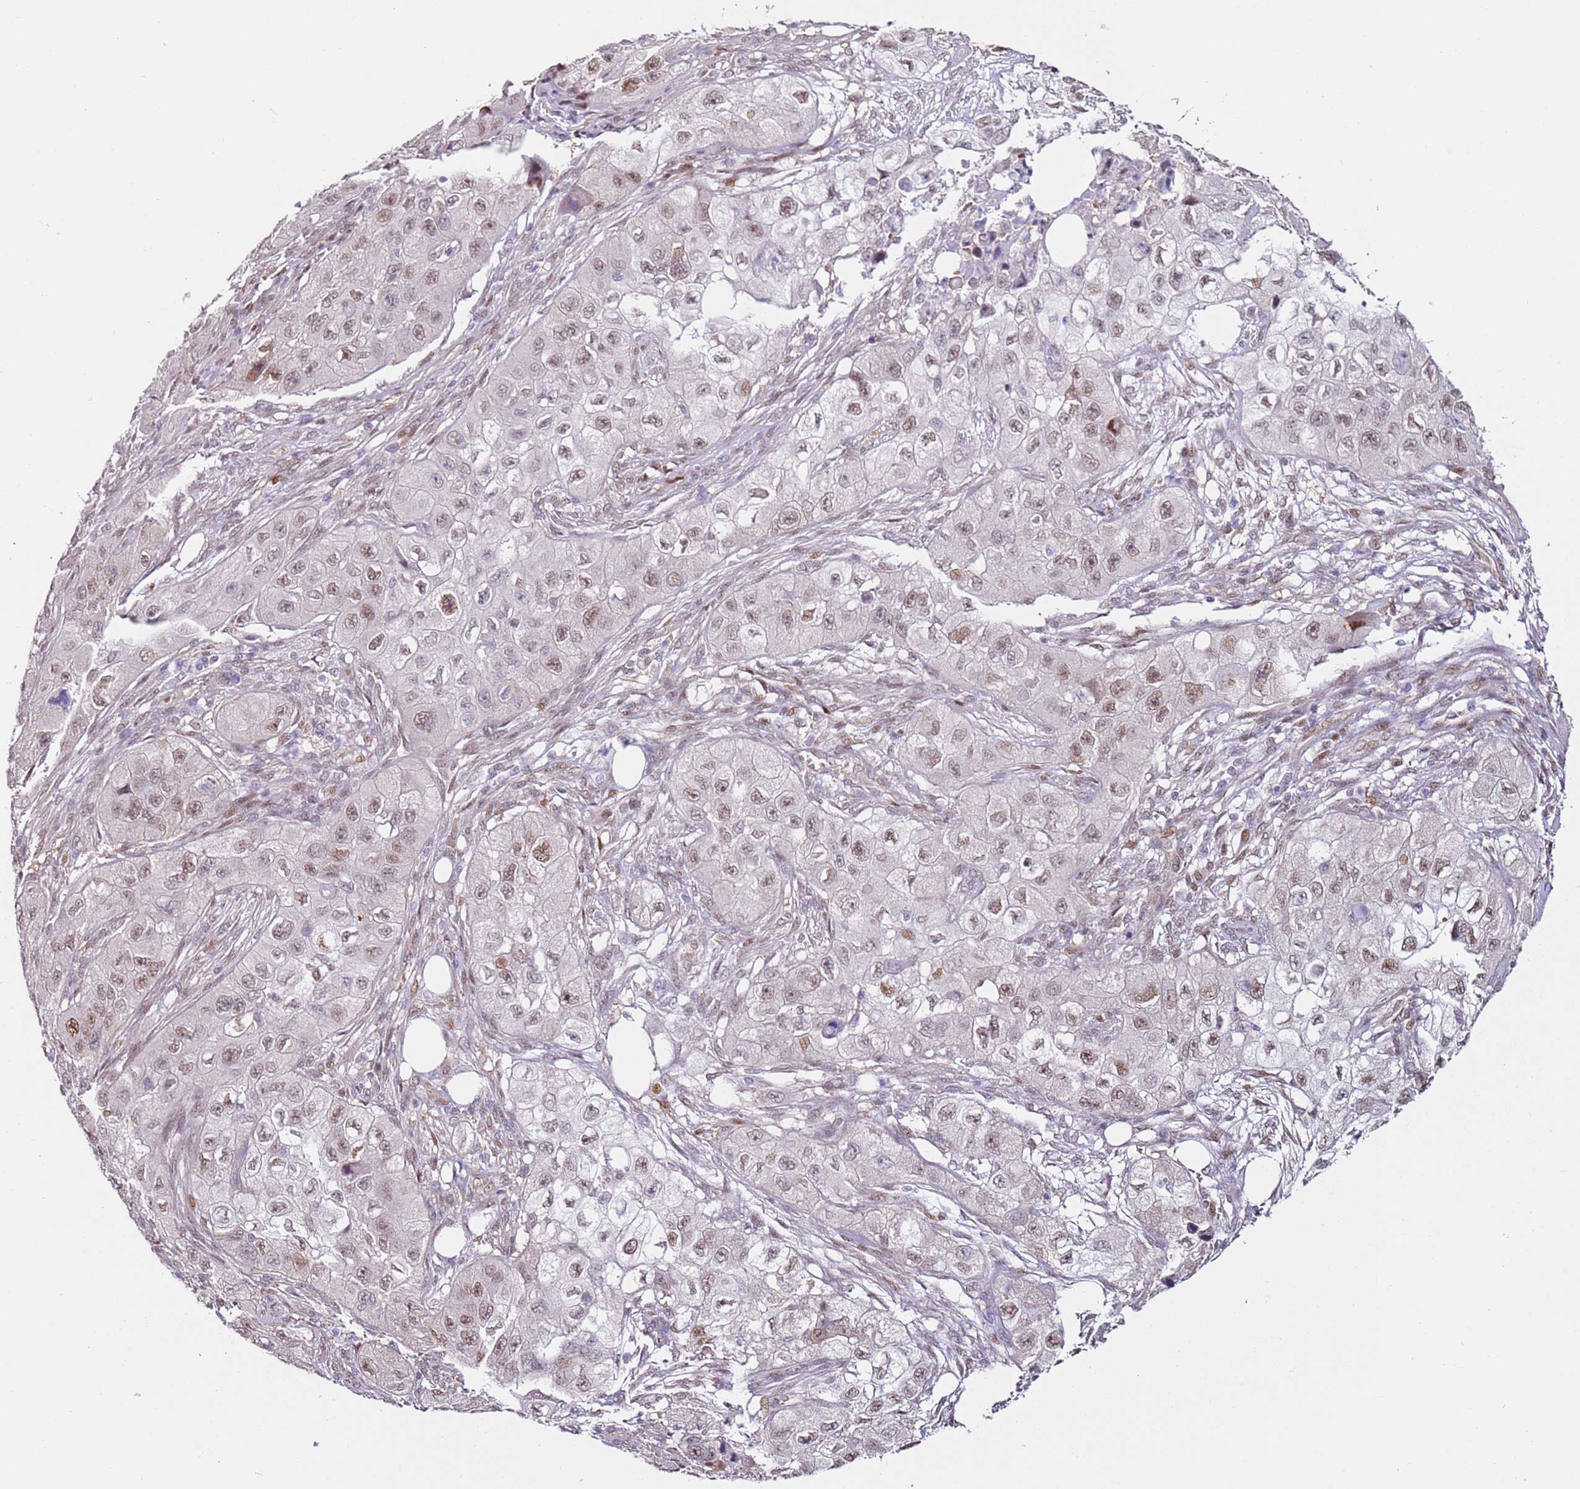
{"staining": {"intensity": "moderate", "quantity": "25%-75%", "location": "nuclear"}, "tissue": "skin cancer", "cell_type": "Tumor cells", "image_type": "cancer", "snomed": [{"axis": "morphology", "description": "Squamous cell carcinoma, NOS"}, {"axis": "topography", "description": "Skin"}, {"axis": "topography", "description": "Subcutis"}], "caption": "Protein staining of skin squamous cell carcinoma tissue displays moderate nuclear staining in about 25%-75% of tumor cells.", "gene": "PSMD4", "patient": {"sex": "male", "age": 73}}